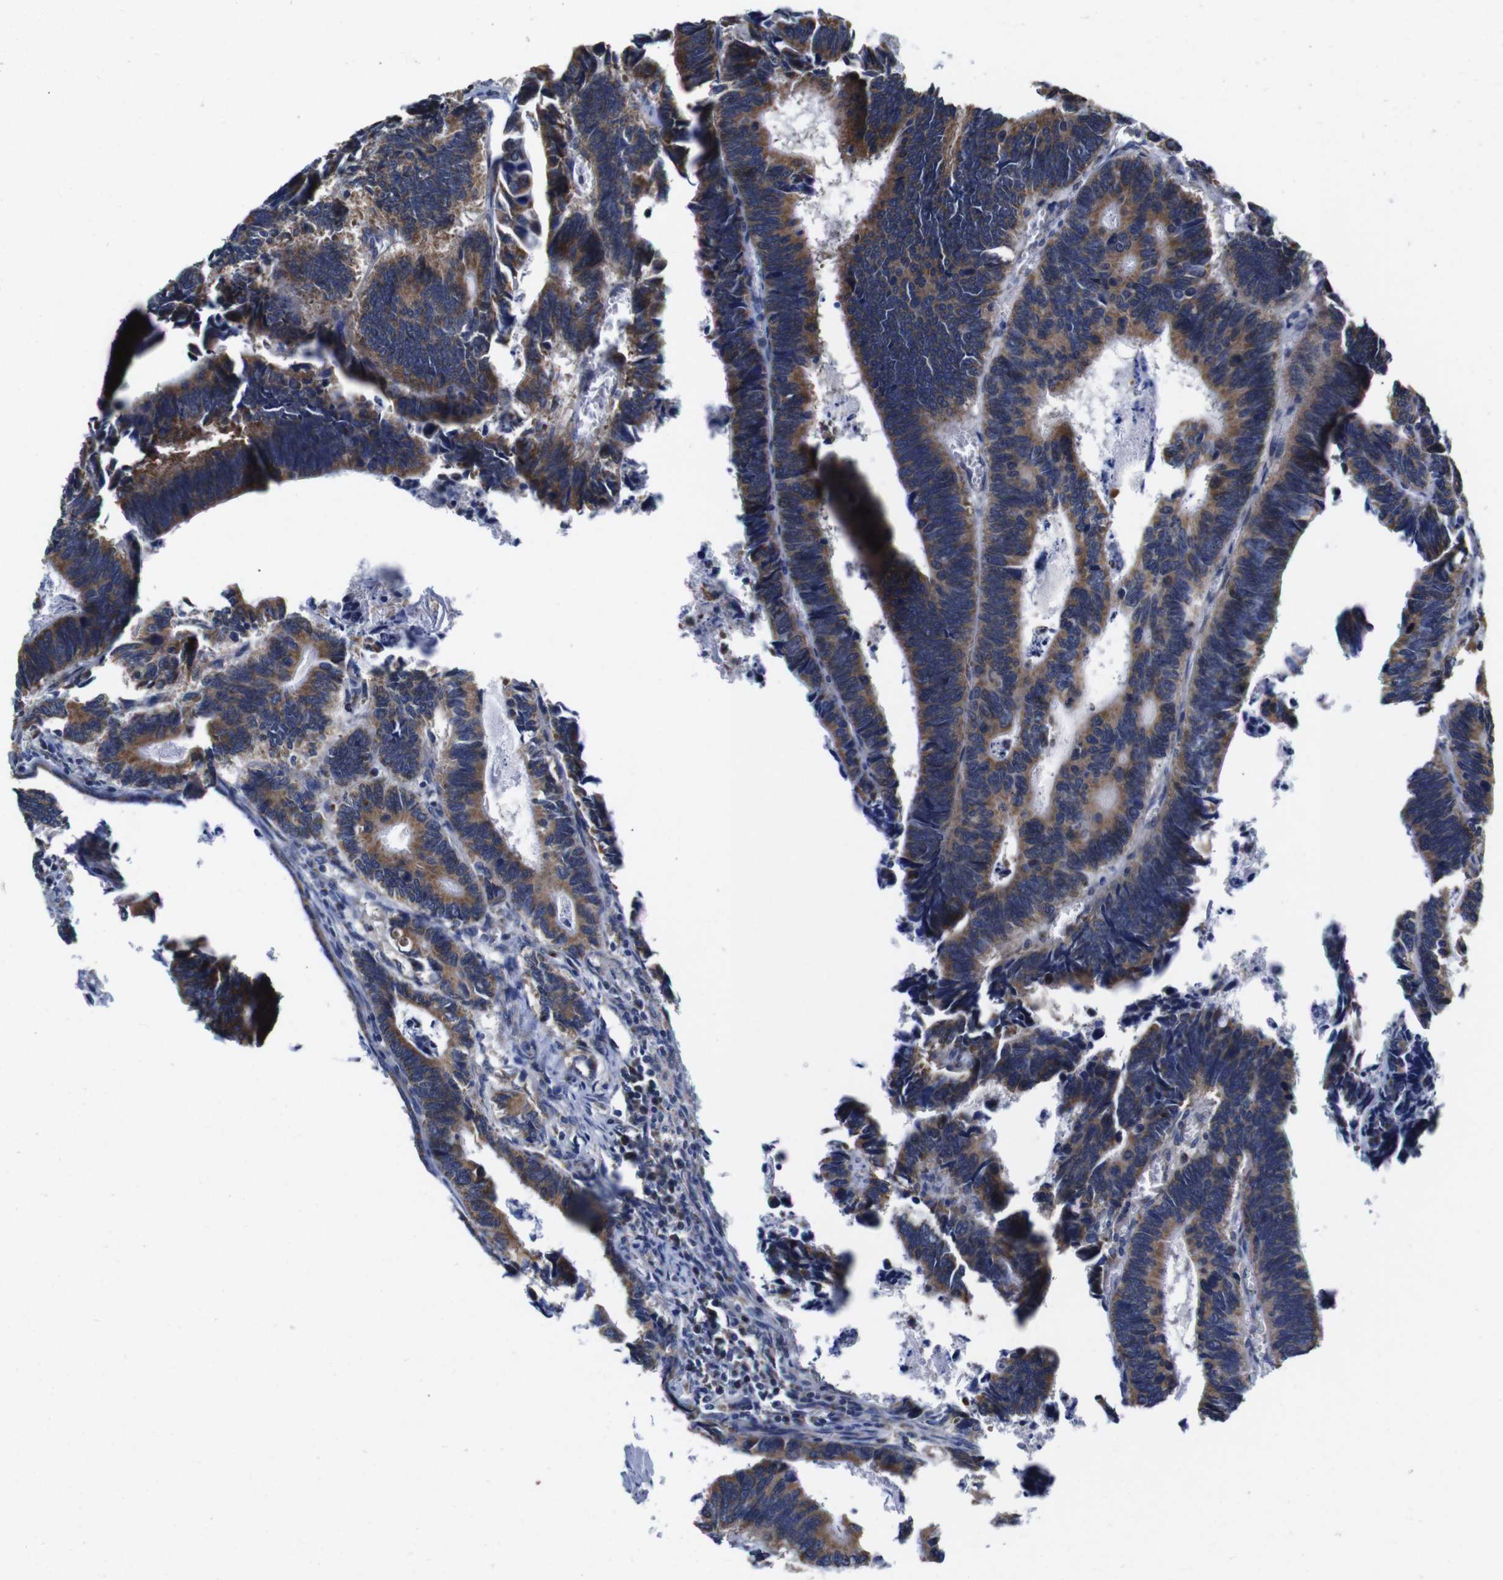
{"staining": {"intensity": "moderate", "quantity": ">75%", "location": "cytoplasmic/membranous"}, "tissue": "colorectal cancer", "cell_type": "Tumor cells", "image_type": "cancer", "snomed": [{"axis": "morphology", "description": "Adenocarcinoma, NOS"}, {"axis": "topography", "description": "Colon"}], "caption": "Immunohistochemical staining of colorectal adenocarcinoma demonstrates medium levels of moderate cytoplasmic/membranous protein staining in approximately >75% of tumor cells.", "gene": "C17orf80", "patient": {"sex": "male", "age": 72}}